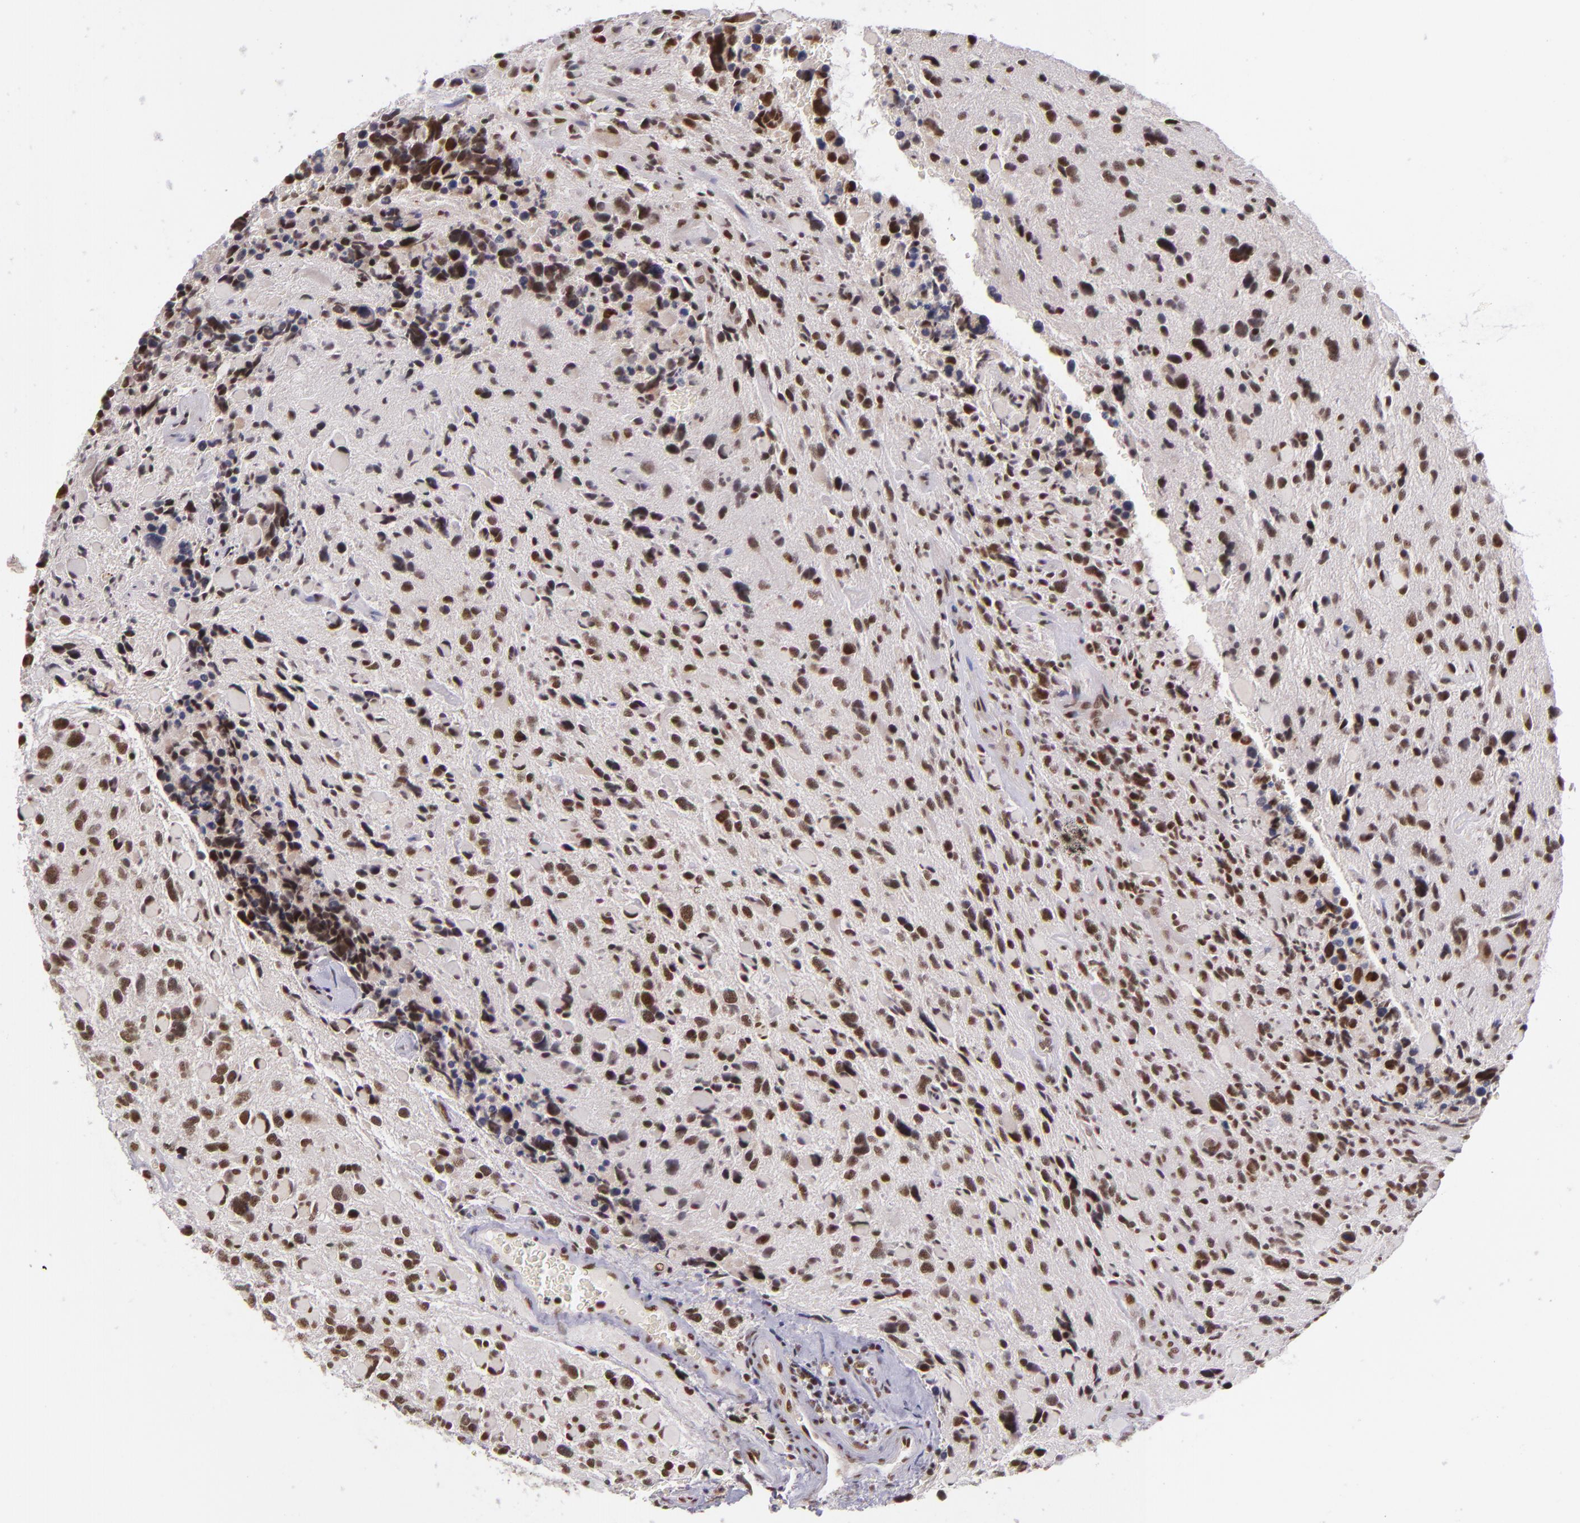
{"staining": {"intensity": "moderate", "quantity": ">75%", "location": "nuclear"}, "tissue": "glioma", "cell_type": "Tumor cells", "image_type": "cancer", "snomed": [{"axis": "morphology", "description": "Glioma, malignant, High grade"}, {"axis": "topography", "description": "Brain"}], "caption": "This image reveals immunohistochemistry (IHC) staining of human malignant high-grade glioma, with medium moderate nuclear positivity in approximately >75% of tumor cells.", "gene": "ZNF148", "patient": {"sex": "female", "age": 37}}